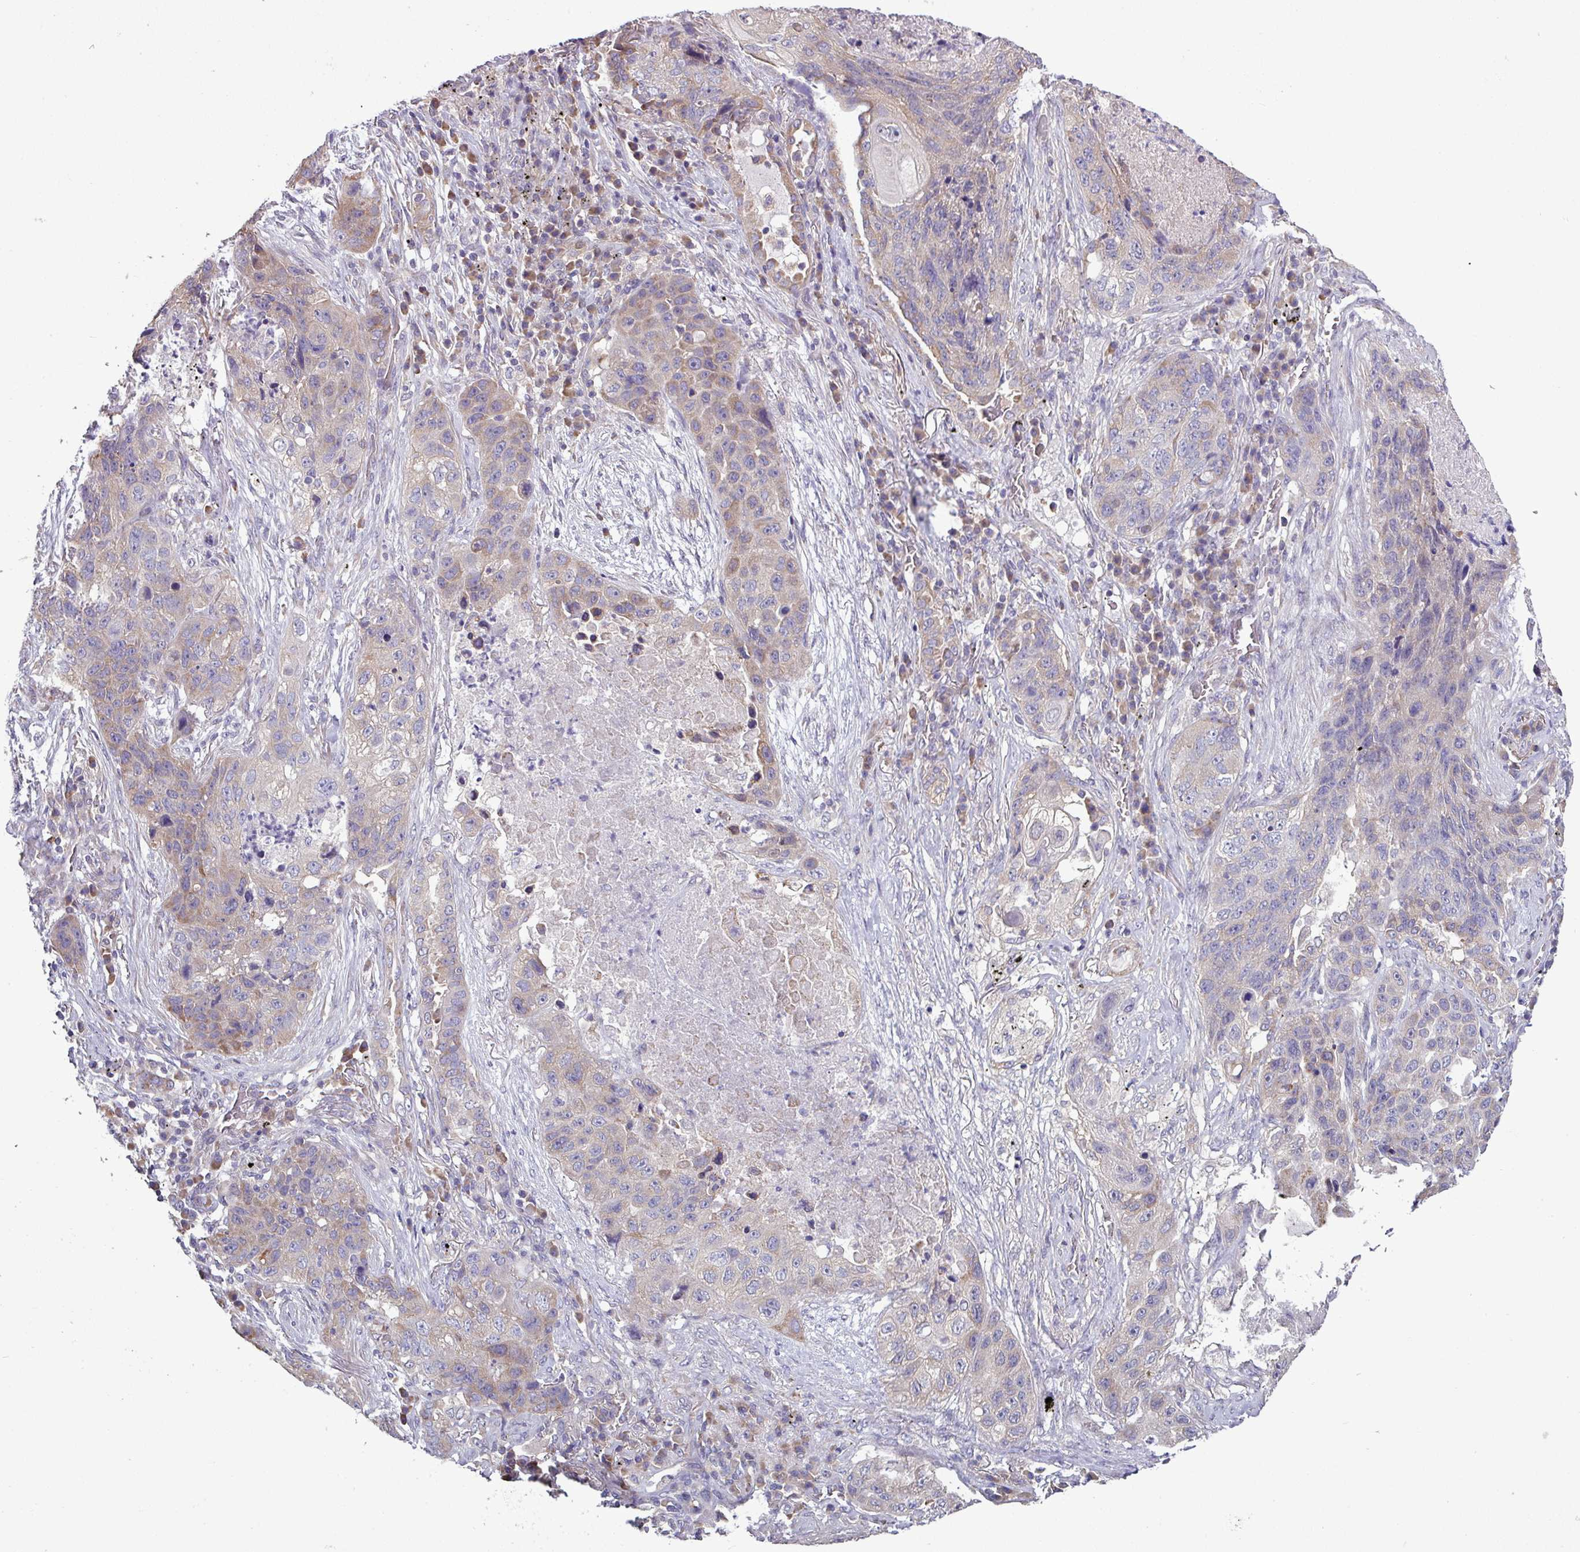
{"staining": {"intensity": "weak", "quantity": "25%-75%", "location": "cytoplasmic/membranous"}, "tissue": "lung cancer", "cell_type": "Tumor cells", "image_type": "cancer", "snomed": [{"axis": "morphology", "description": "Squamous cell carcinoma, NOS"}, {"axis": "topography", "description": "Lung"}], "caption": "The micrograph displays a brown stain indicating the presence of a protein in the cytoplasmic/membranous of tumor cells in lung squamous cell carcinoma. (DAB = brown stain, brightfield microscopy at high magnification).", "gene": "AGAP5", "patient": {"sex": "female", "age": 63}}